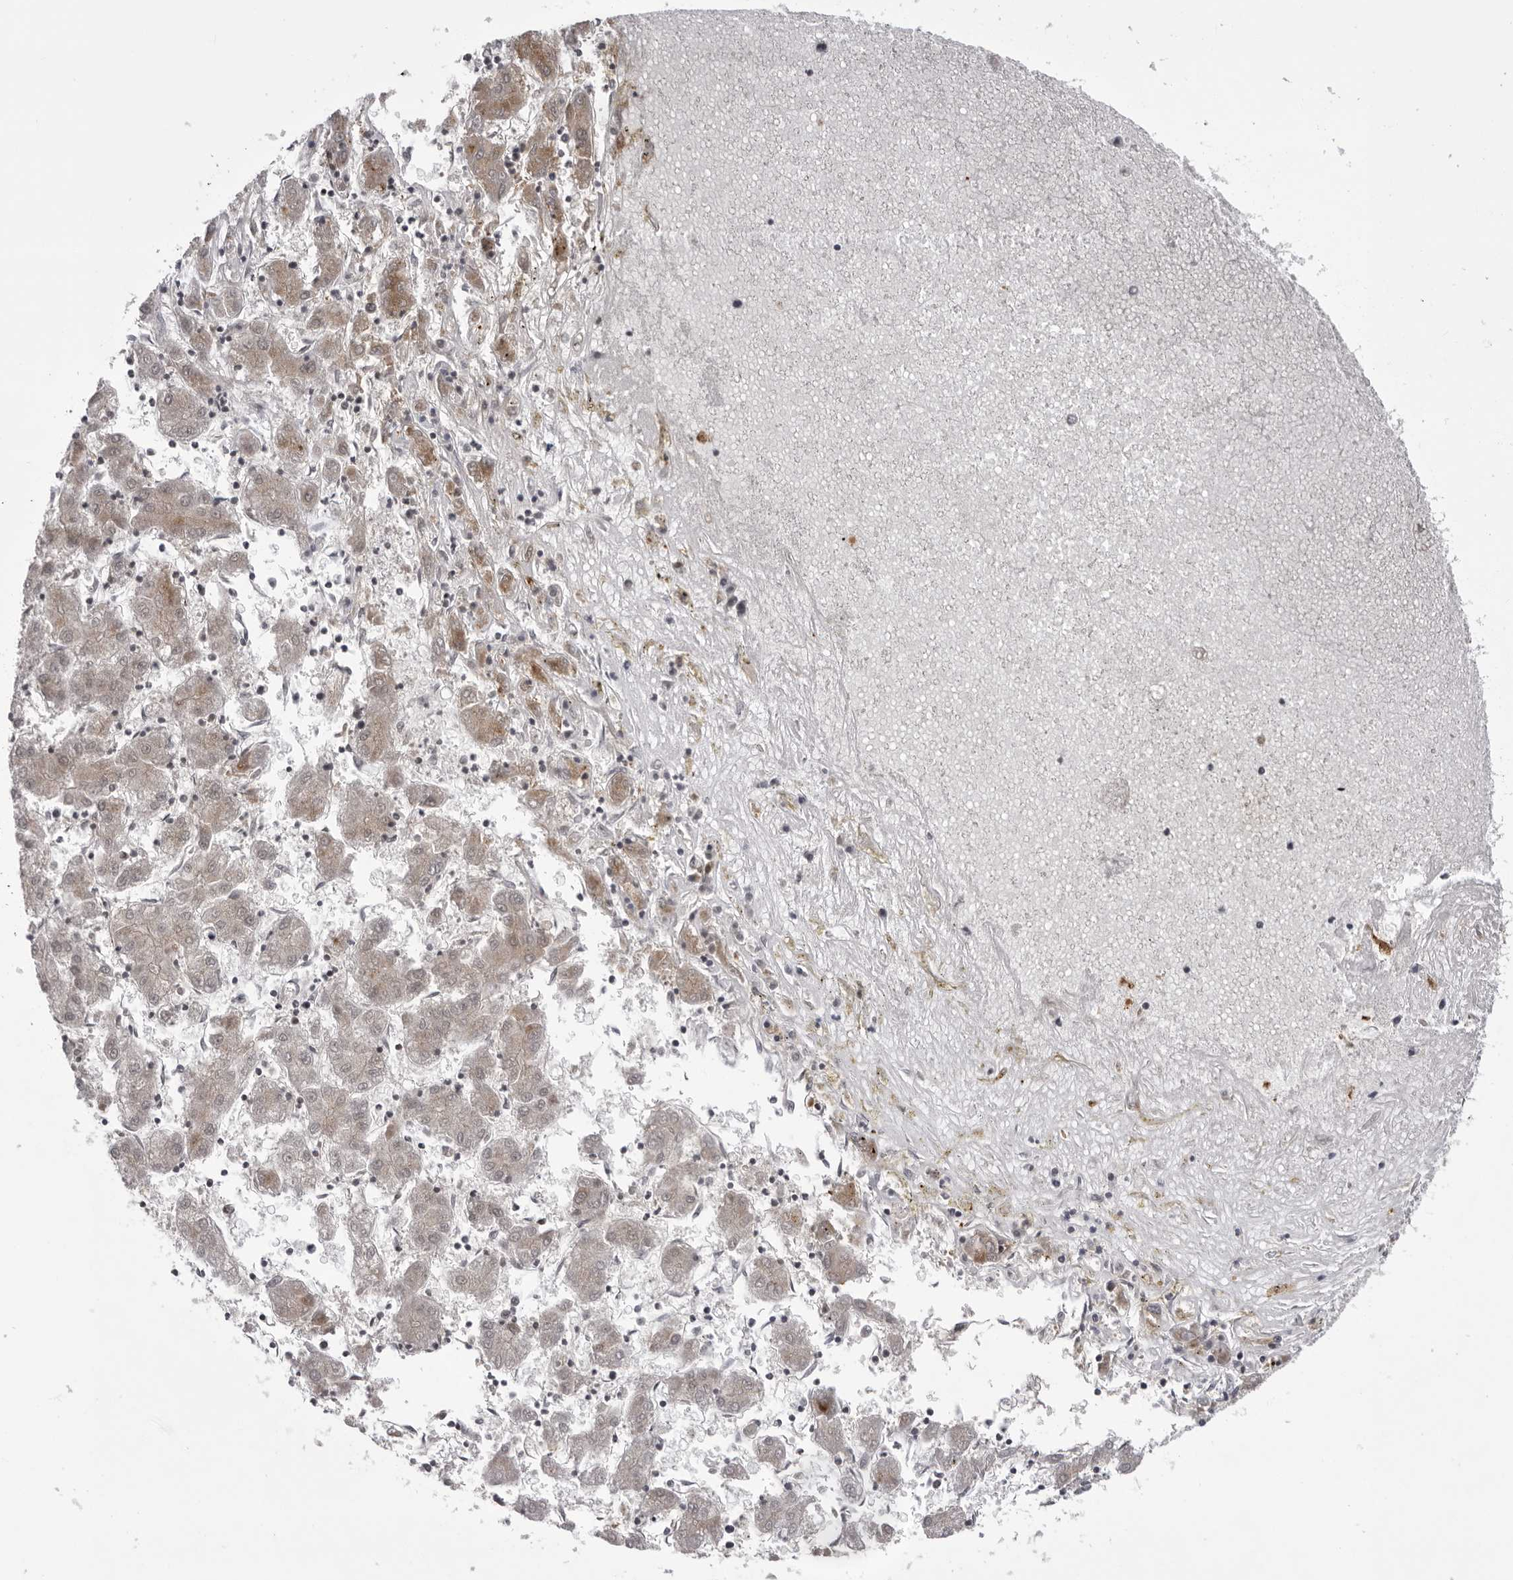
{"staining": {"intensity": "weak", "quantity": "<25%", "location": "cytoplasmic/membranous"}, "tissue": "liver cancer", "cell_type": "Tumor cells", "image_type": "cancer", "snomed": [{"axis": "morphology", "description": "Carcinoma, Hepatocellular, NOS"}, {"axis": "topography", "description": "Liver"}], "caption": "This photomicrograph is of liver hepatocellular carcinoma stained with IHC to label a protein in brown with the nuclei are counter-stained blue. There is no staining in tumor cells.", "gene": "USP43", "patient": {"sex": "male", "age": 72}}